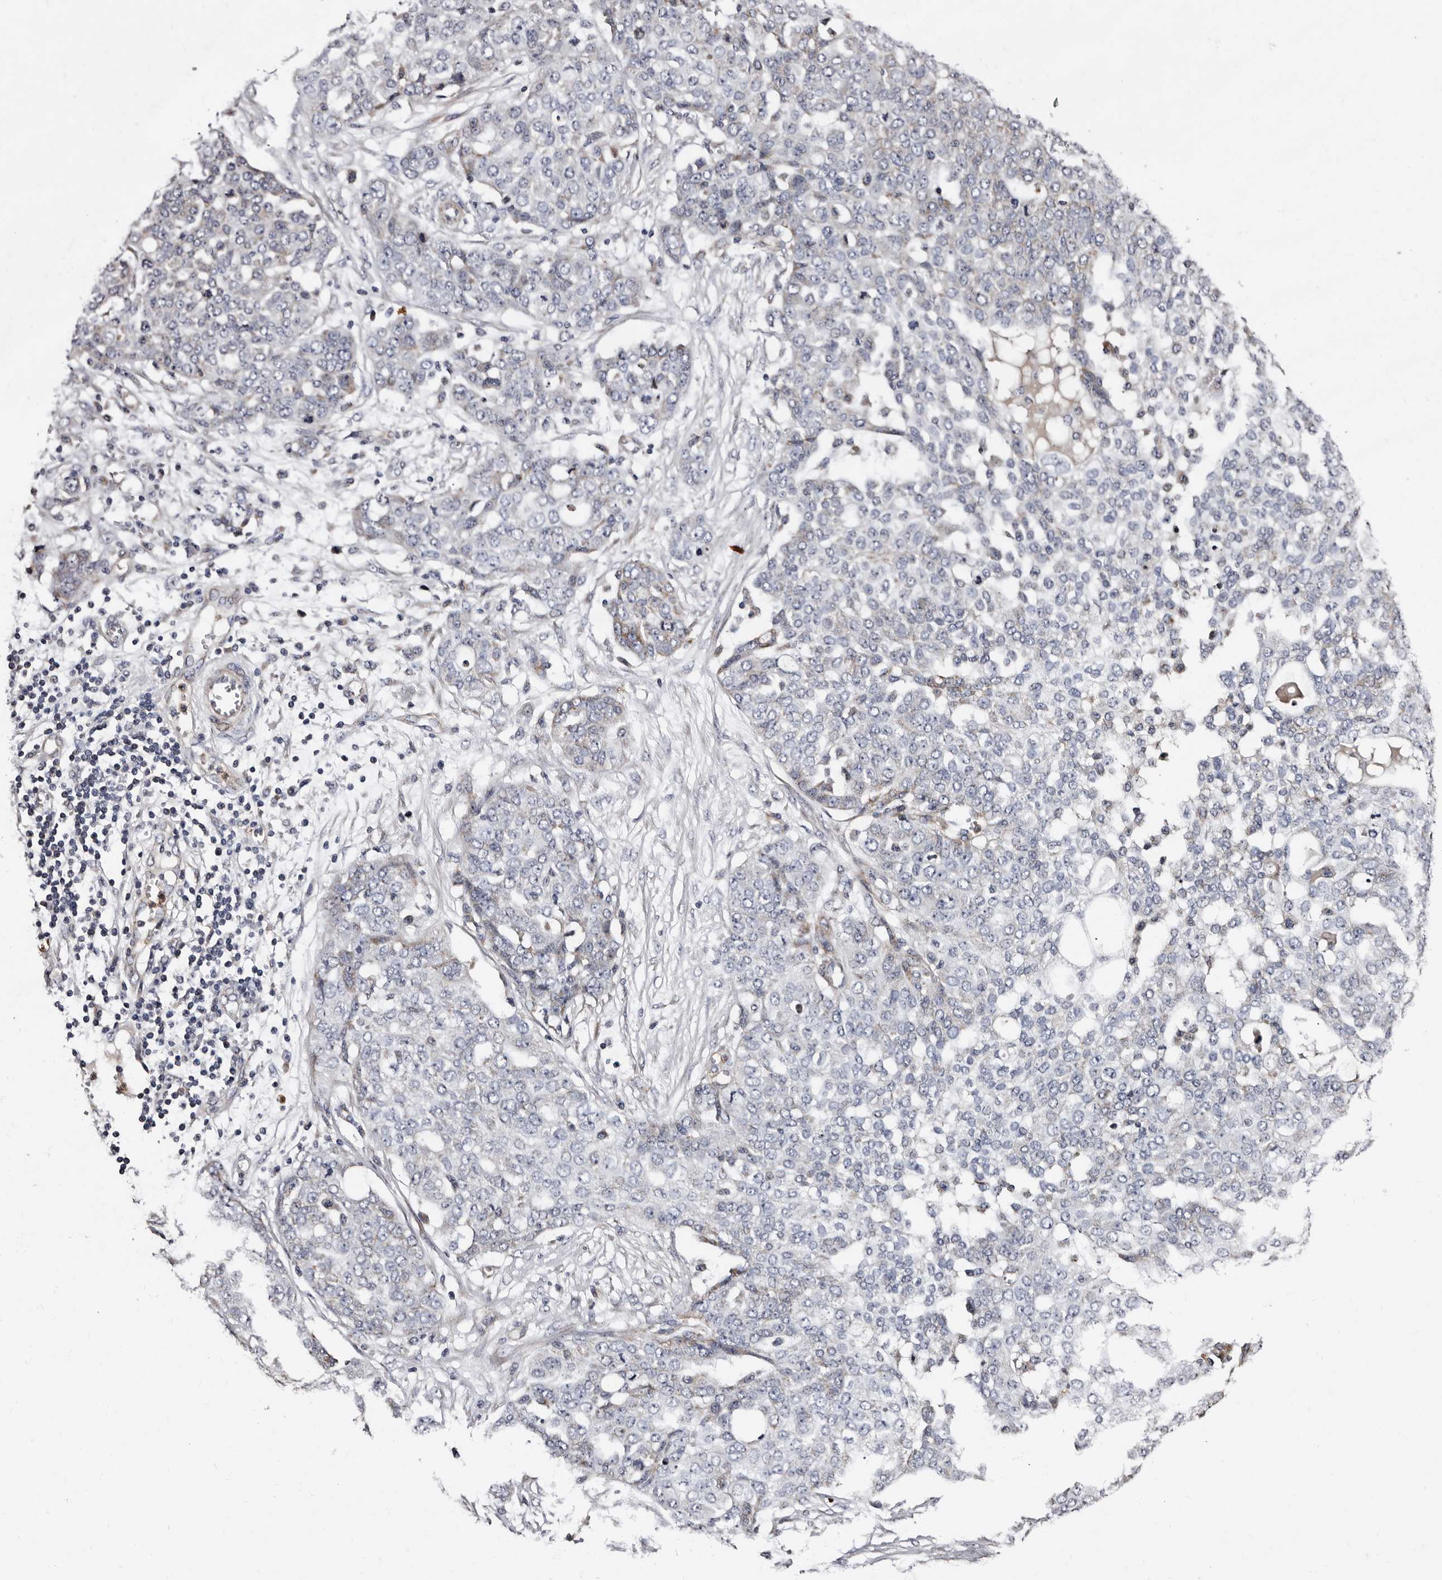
{"staining": {"intensity": "negative", "quantity": "none", "location": "none"}, "tissue": "ovarian cancer", "cell_type": "Tumor cells", "image_type": "cancer", "snomed": [{"axis": "morphology", "description": "Cystadenocarcinoma, serous, NOS"}, {"axis": "topography", "description": "Soft tissue"}, {"axis": "topography", "description": "Ovary"}], "caption": "Immunohistochemistry (IHC) histopathology image of neoplastic tissue: ovarian cancer (serous cystadenocarcinoma) stained with DAB (3,3'-diaminobenzidine) exhibits no significant protein expression in tumor cells.", "gene": "ADCK5", "patient": {"sex": "female", "age": 57}}